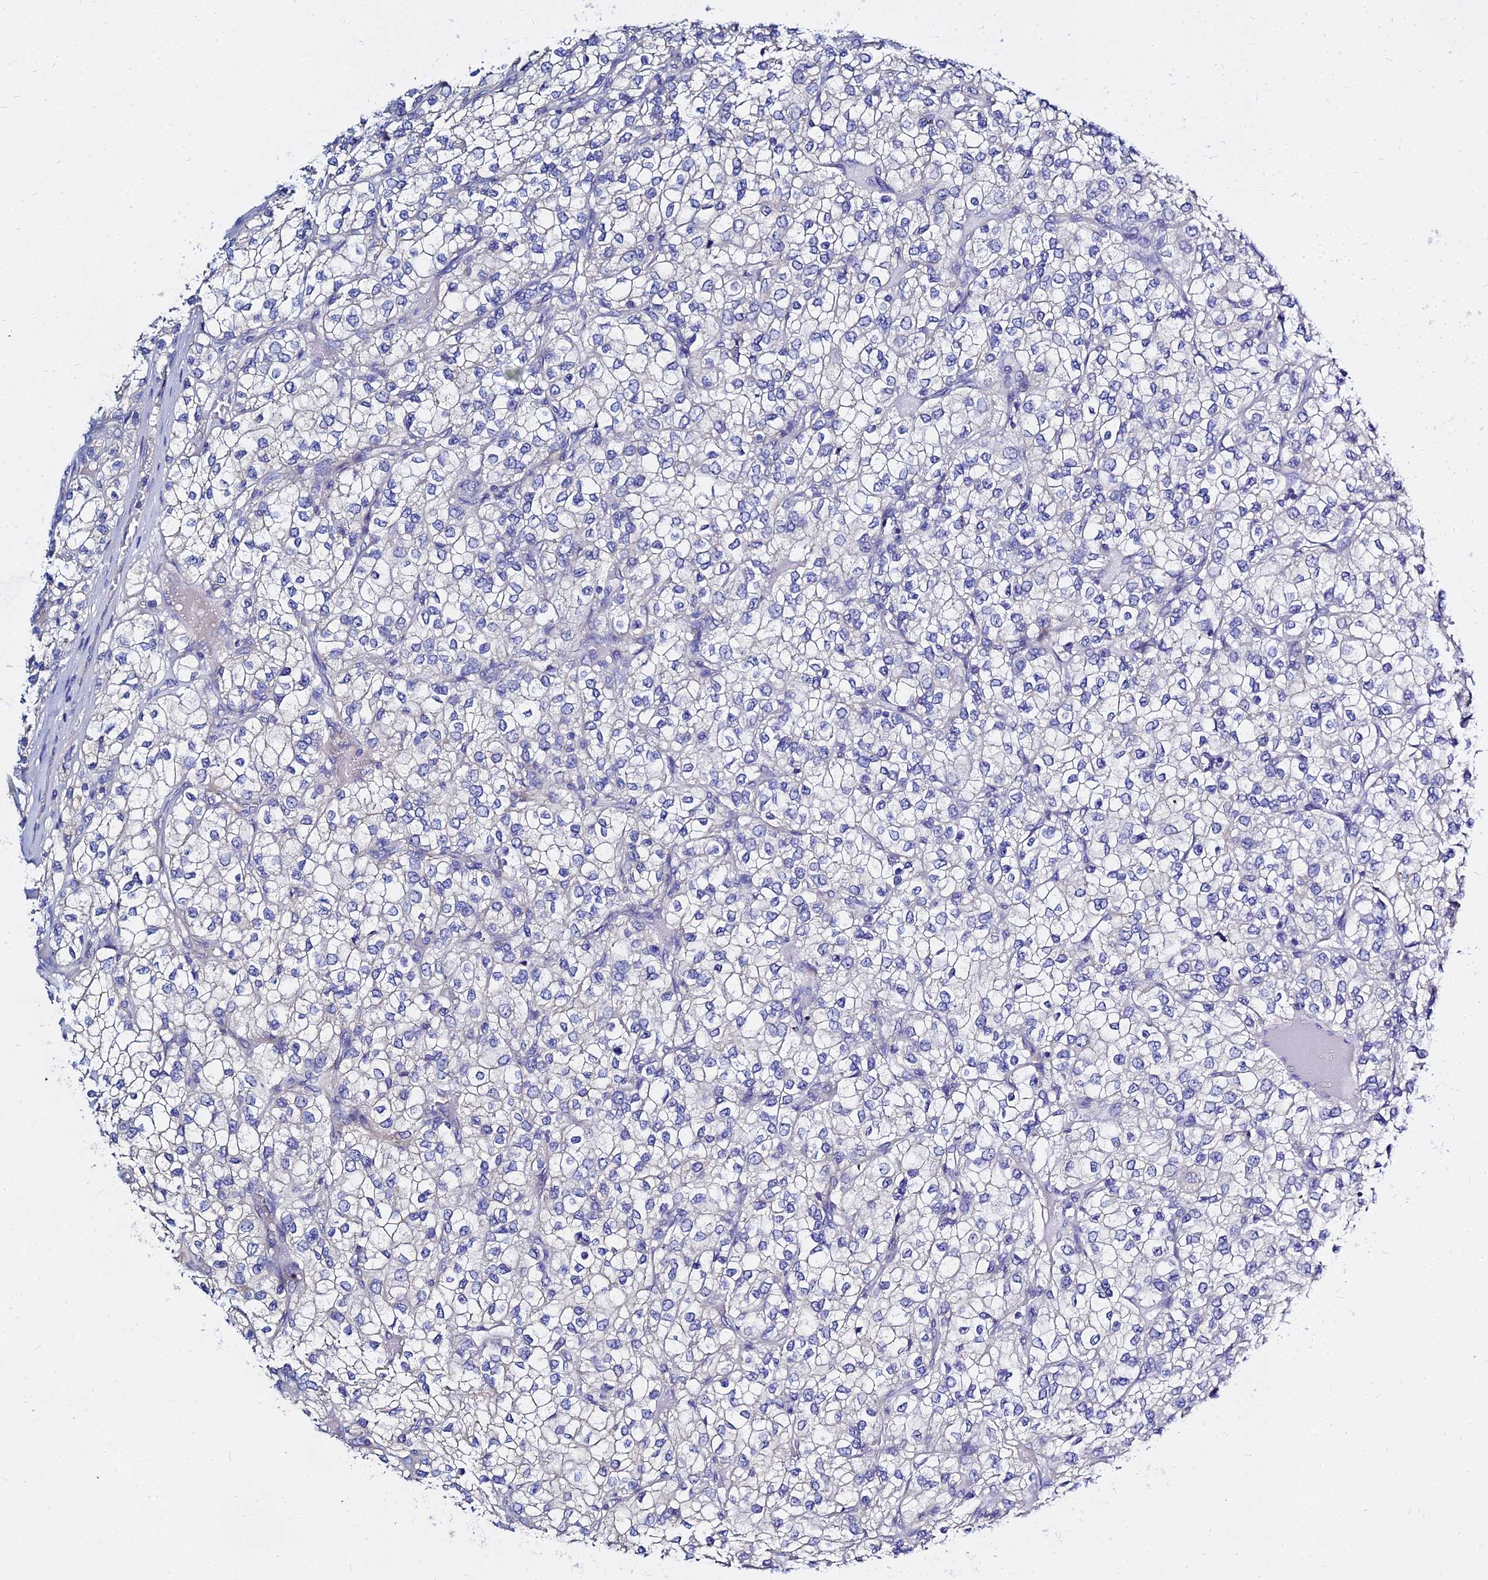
{"staining": {"intensity": "negative", "quantity": "none", "location": "none"}, "tissue": "renal cancer", "cell_type": "Tumor cells", "image_type": "cancer", "snomed": [{"axis": "morphology", "description": "Adenocarcinoma, NOS"}, {"axis": "topography", "description": "Kidney"}], "caption": "High magnification brightfield microscopy of renal cancer (adenocarcinoma) stained with DAB (3,3'-diaminobenzidine) (brown) and counterstained with hematoxylin (blue): tumor cells show no significant expression. (DAB immunohistochemistry (IHC) with hematoxylin counter stain).", "gene": "ZNF552", "patient": {"sex": "male", "age": 80}}